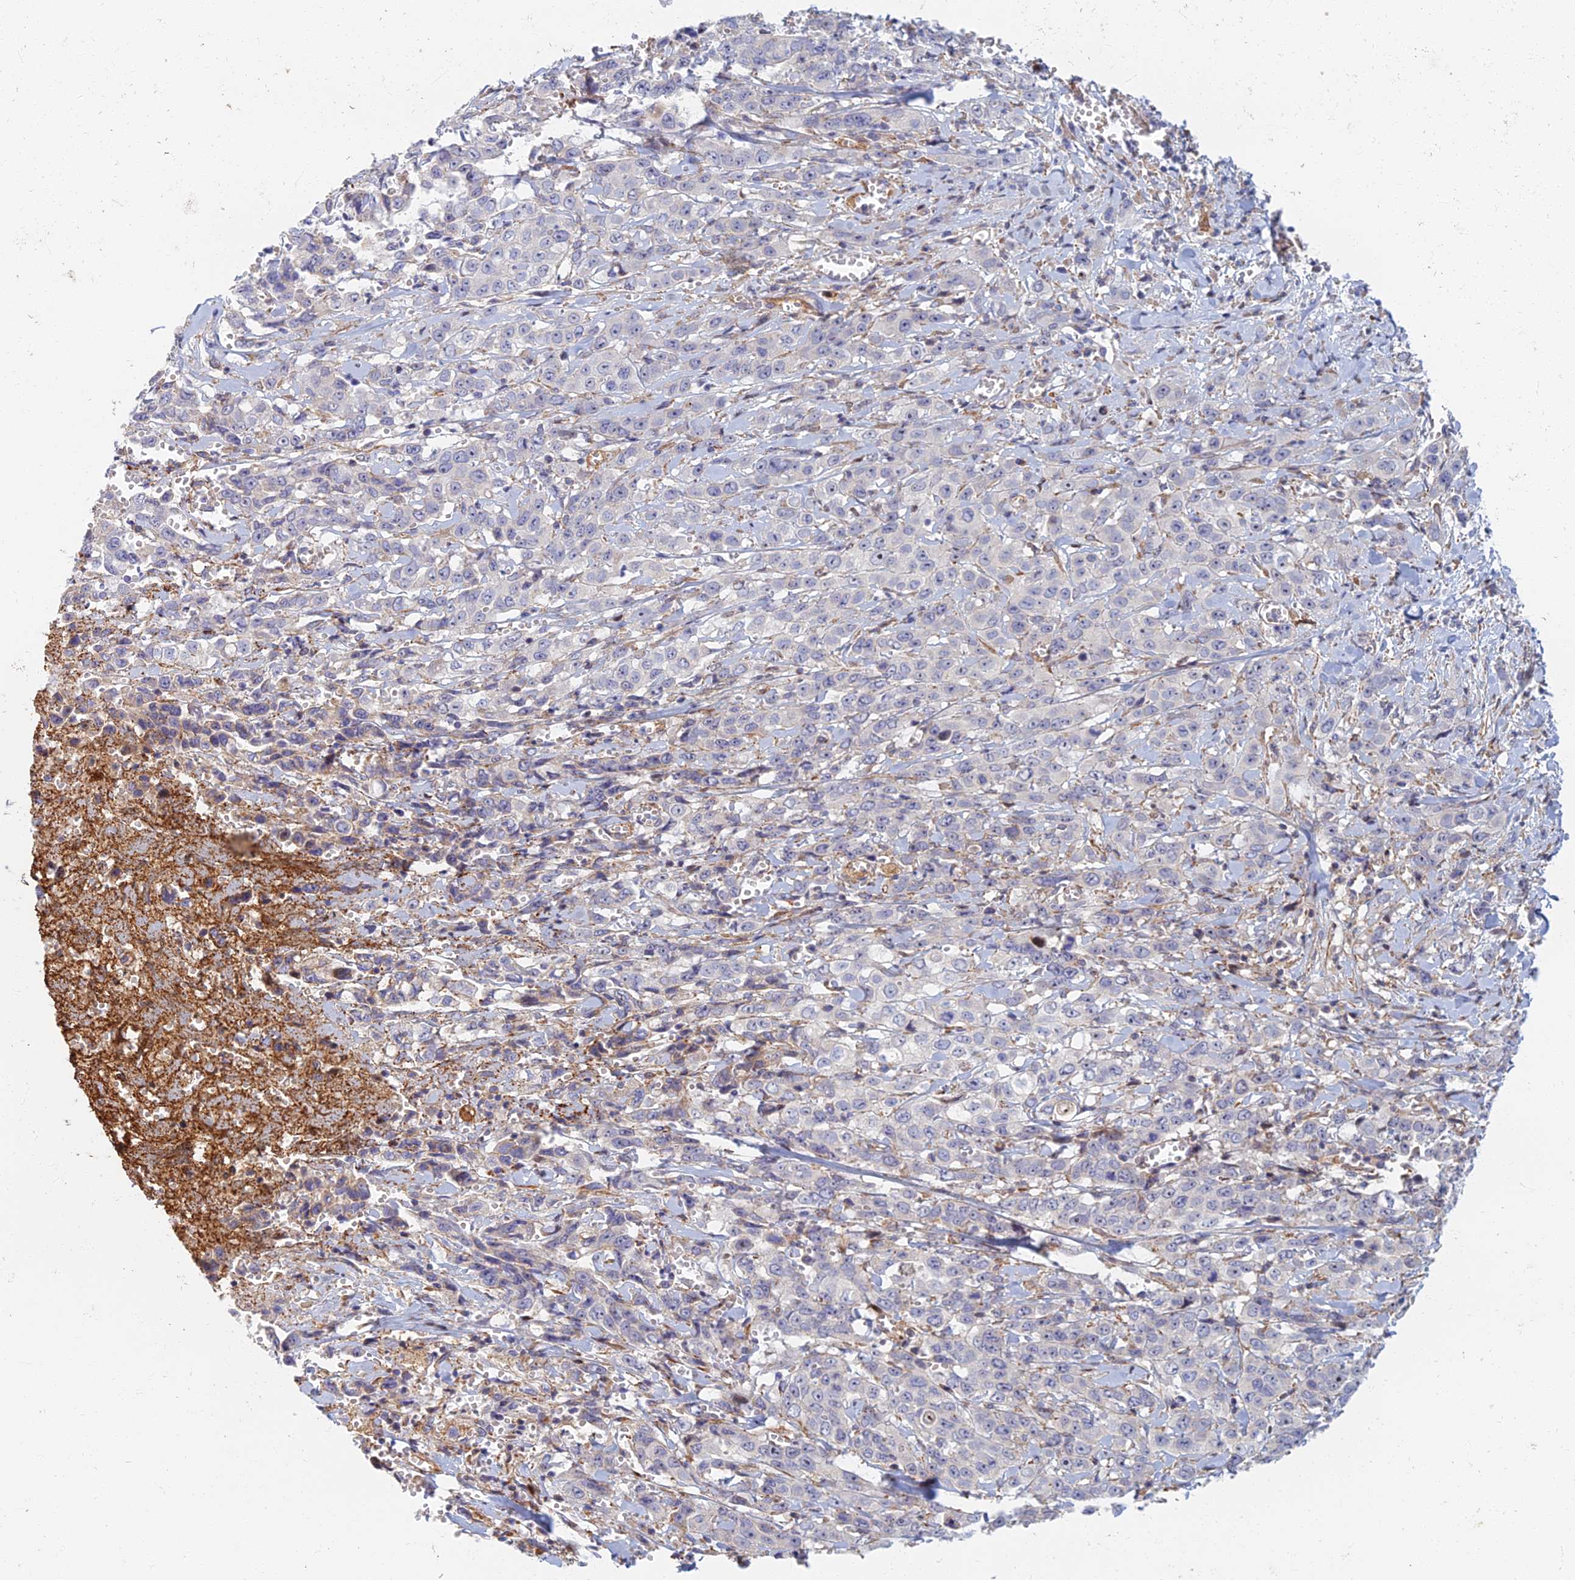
{"staining": {"intensity": "negative", "quantity": "none", "location": "none"}, "tissue": "stomach cancer", "cell_type": "Tumor cells", "image_type": "cancer", "snomed": [{"axis": "morphology", "description": "Adenocarcinoma, NOS"}, {"axis": "topography", "description": "Stomach, upper"}], "caption": "This is an IHC micrograph of human stomach adenocarcinoma. There is no positivity in tumor cells.", "gene": "C15orf40", "patient": {"sex": "male", "age": 62}}